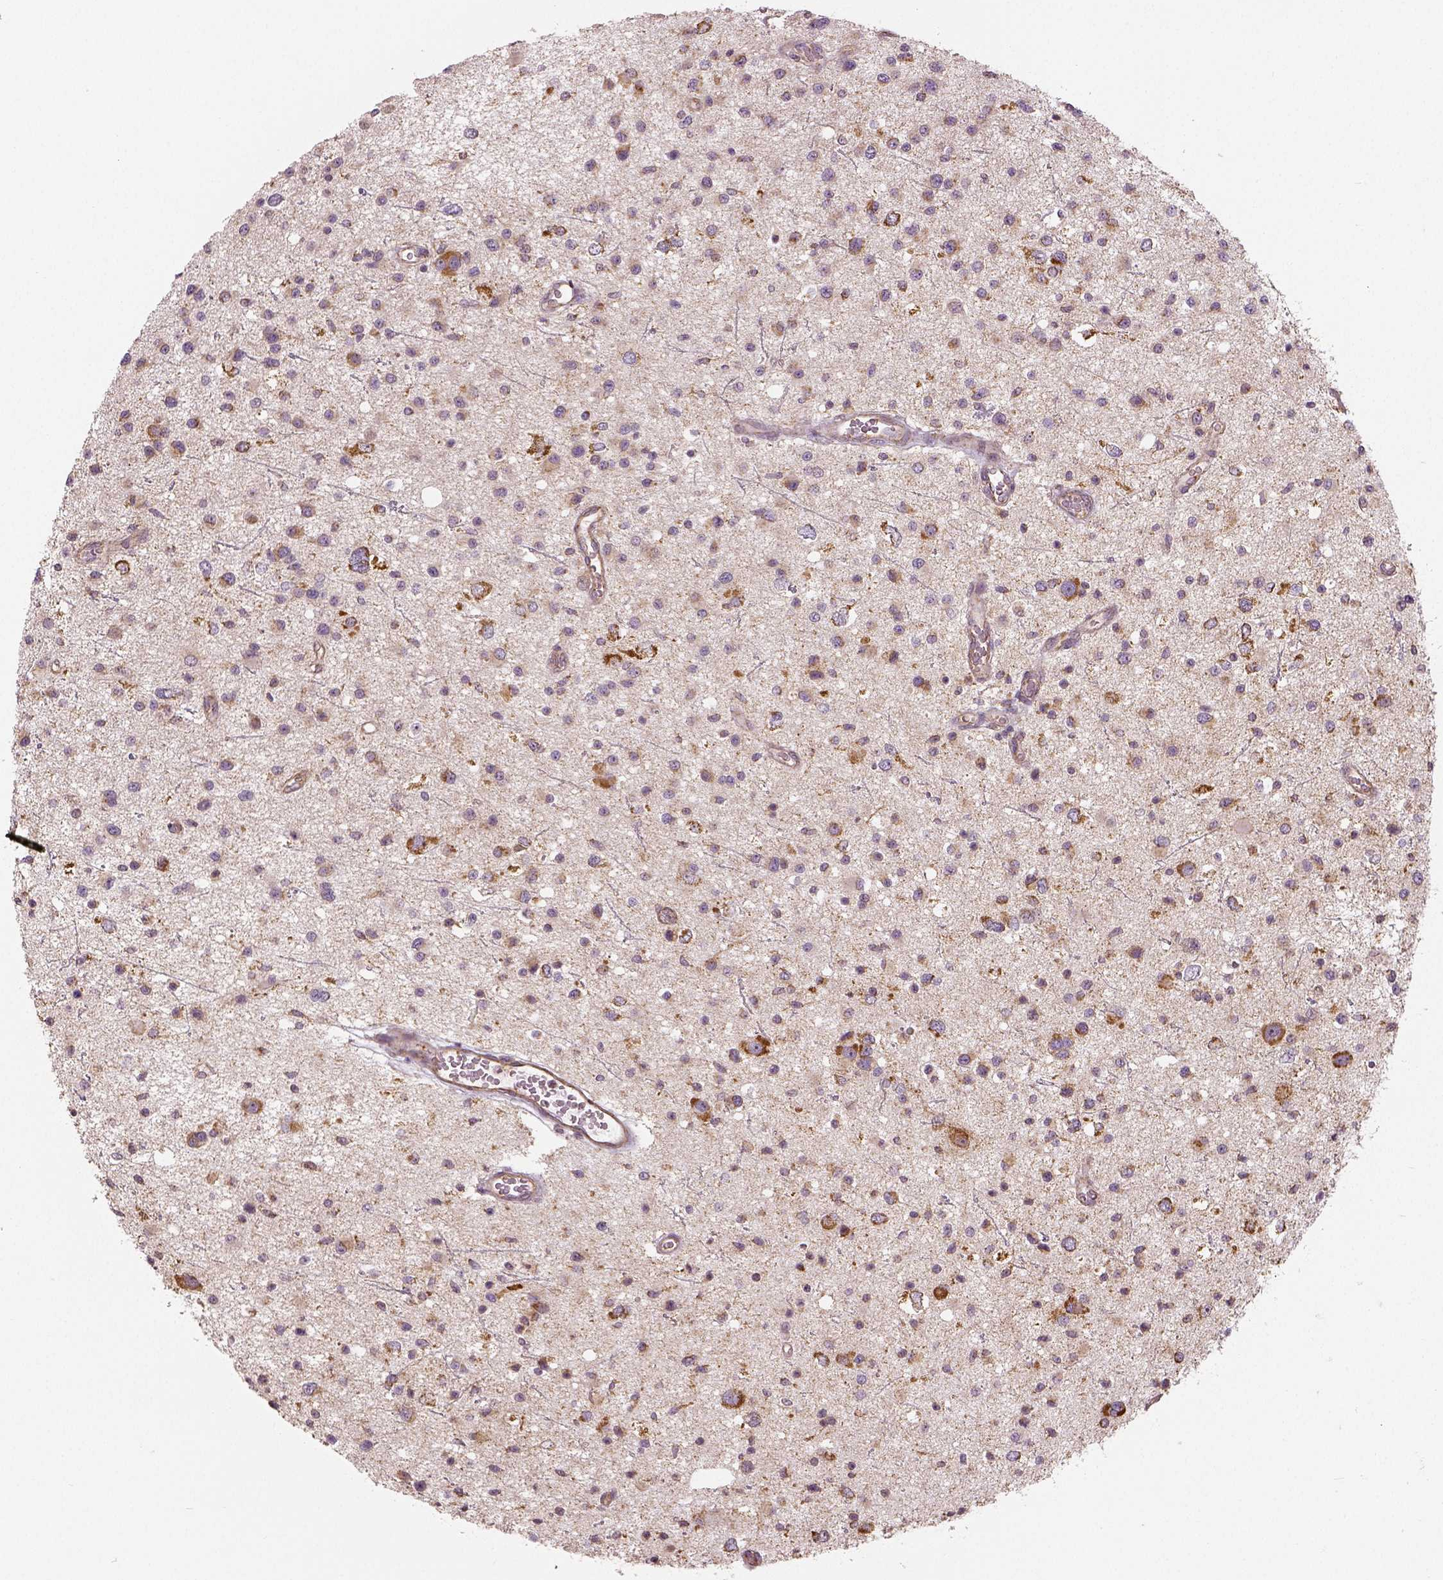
{"staining": {"intensity": "moderate", "quantity": "25%-75%", "location": "cytoplasmic/membranous"}, "tissue": "glioma", "cell_type": "Tumor cells", "image_type": "cancer", "snomed": [{"axis": "morphology", "description": "Glioma, malignant, Low grade"}, {"axis": "topography", "description": "Brain"}], "caption": "The photomicrograph displays immunohistochemical staining of malignant low-grade glioma. There is moderate cytoplasmic/membranous staining is present in about 25%-75% of tumor cells.", "gene": "PGAM5", "patient": {"sex": "male", "age": 43}}